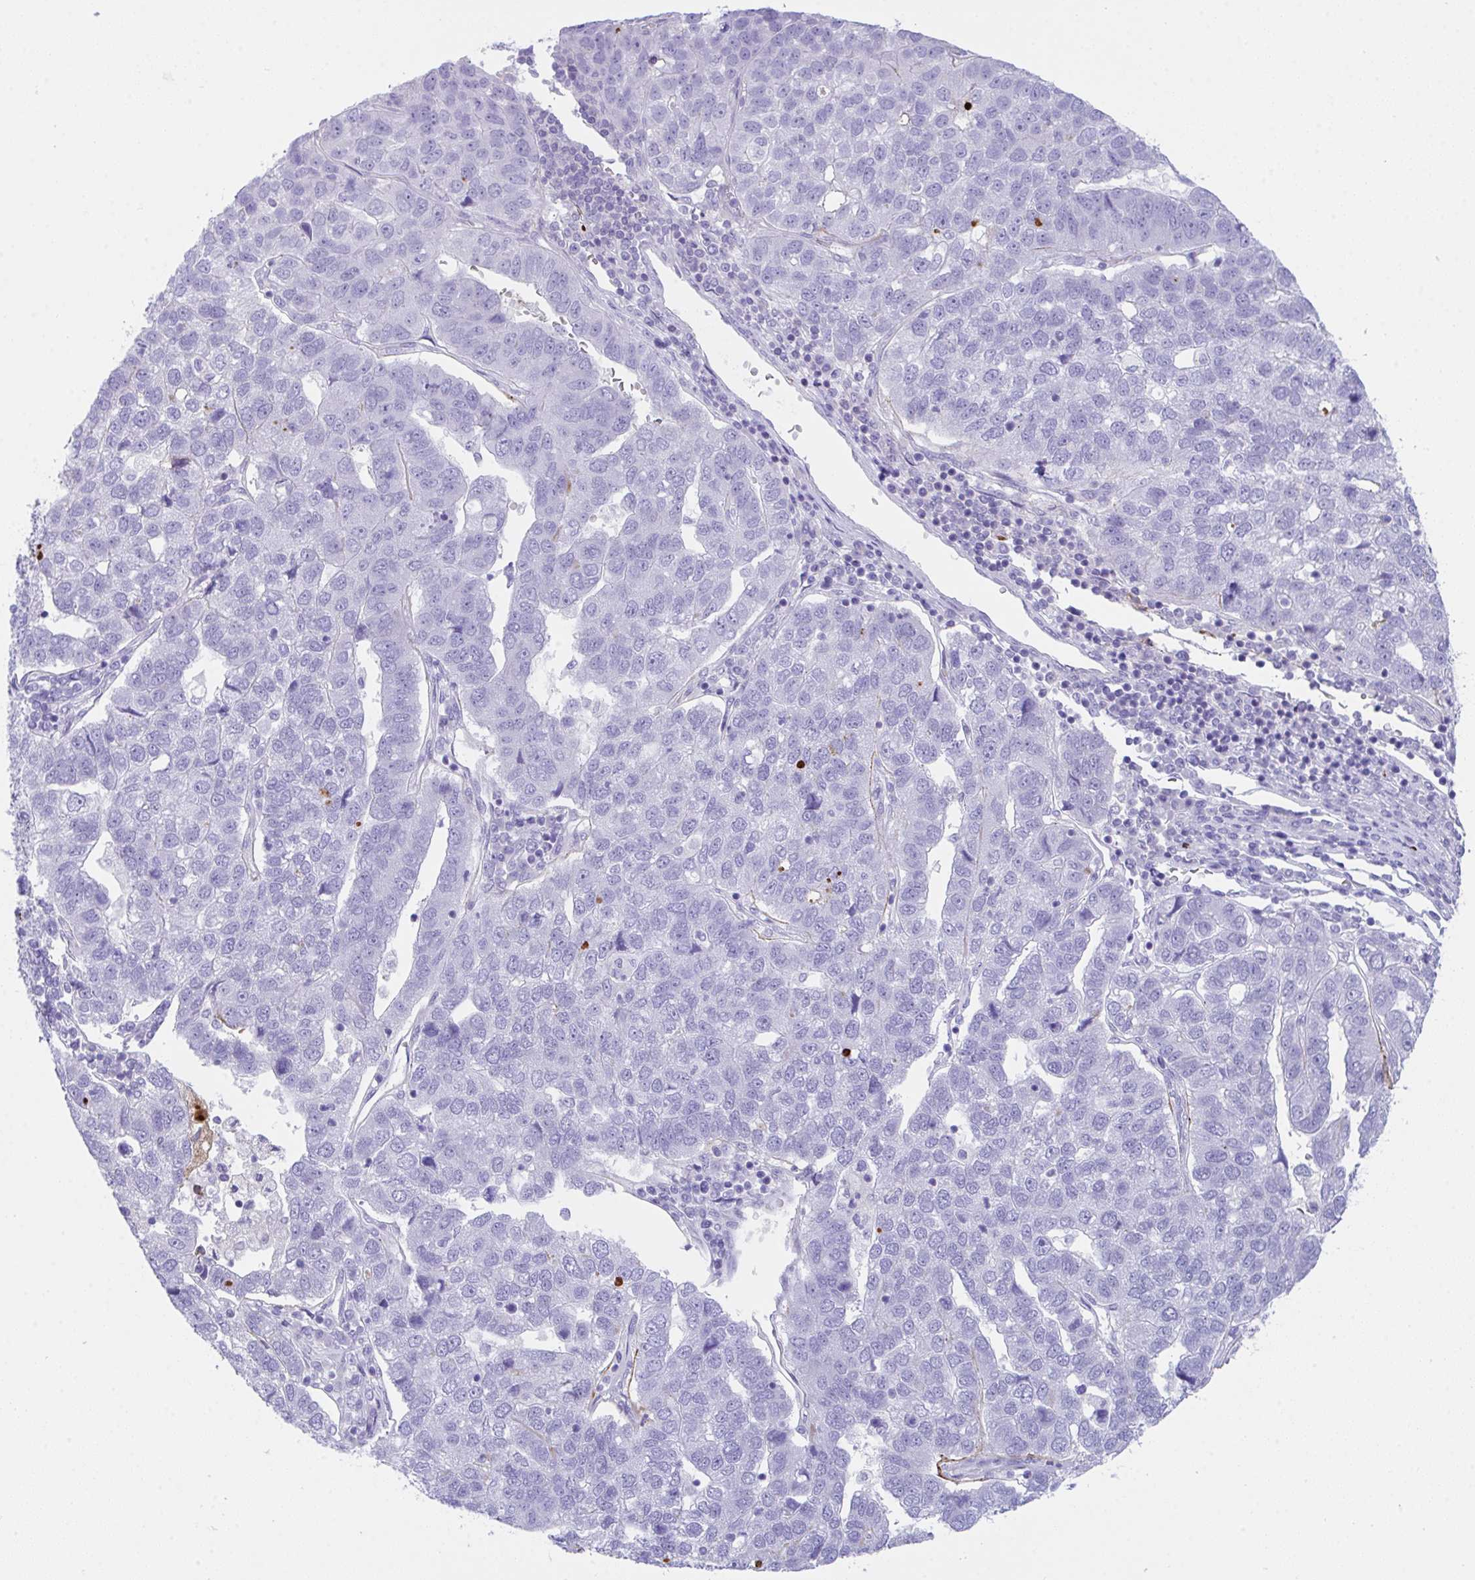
{"staining": {"intensity": "negative", "quantity": "none", "location": "none"}, "tissue": "pancreatic cancer", "cell_type": "Tumor cells", "image_type": "cancer", "snomed": [{"axis": "morphology", "description": "Adenocarcinoma, NOS"}, {"axis": "topography", "description": "Pancreas"}], "caption": "Tumor cells are negative for protein expression in human adenocarcinoma (pancreatic).", "gene": "KMT2E", "patient": {"sex": "female", "age": 61}}